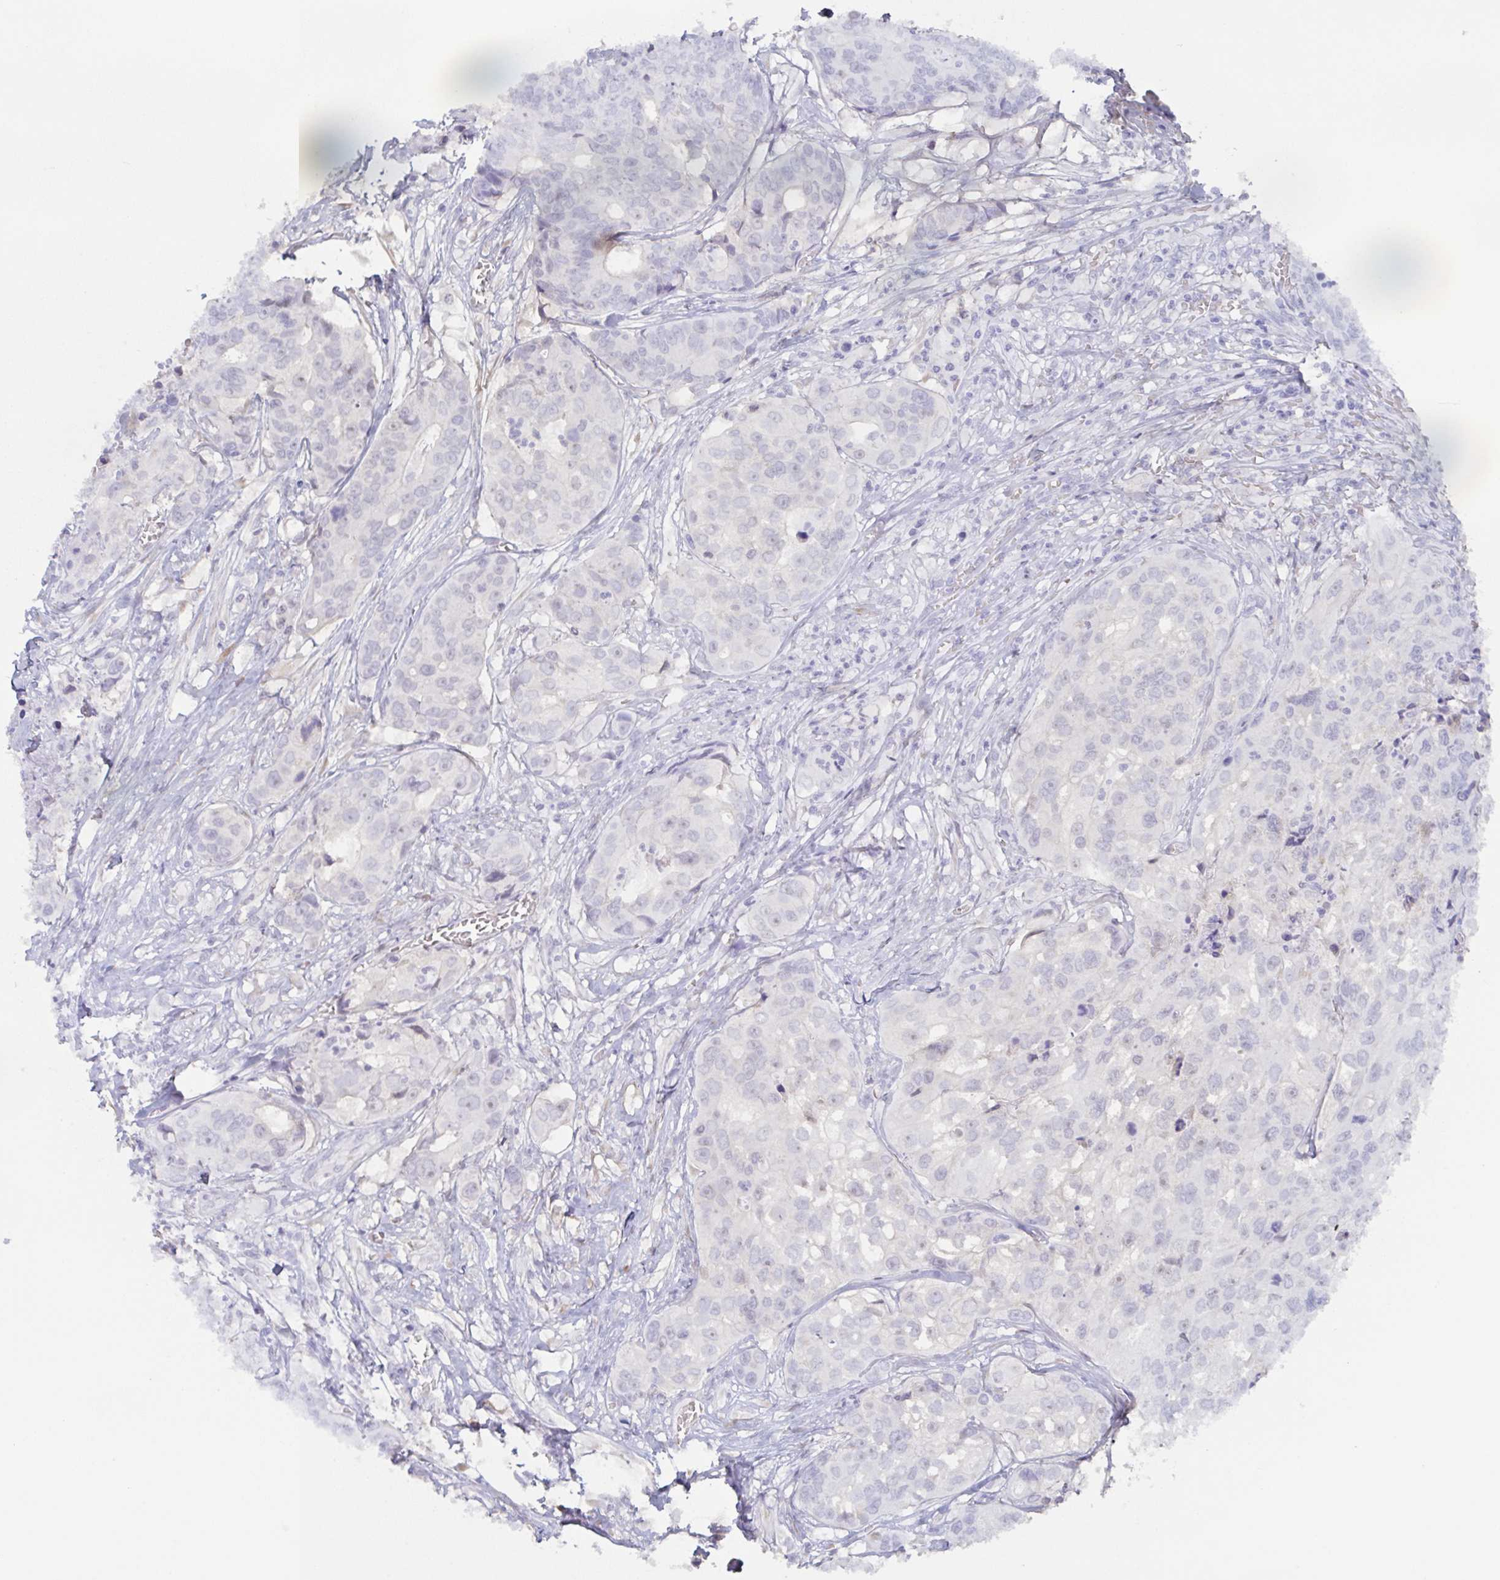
{"staining": {"intensity": "negative", "quantity": "none", "location": "none"}, "tissue": "colorectal cancer", "cell_type": "Tumor cells", "image_type": "cancer", "snomed": [{"axis": "morphology", "description": "Adenocarcinoma, NOS"}, {"axis": "topography", "description": "Rectum"}], "caption": "A micrograph of human colorectal adenocarcinoma is negative for staining in tumor cells.", "gene": "POU2F3", "patient": {"sex": "female", "age": 62}}